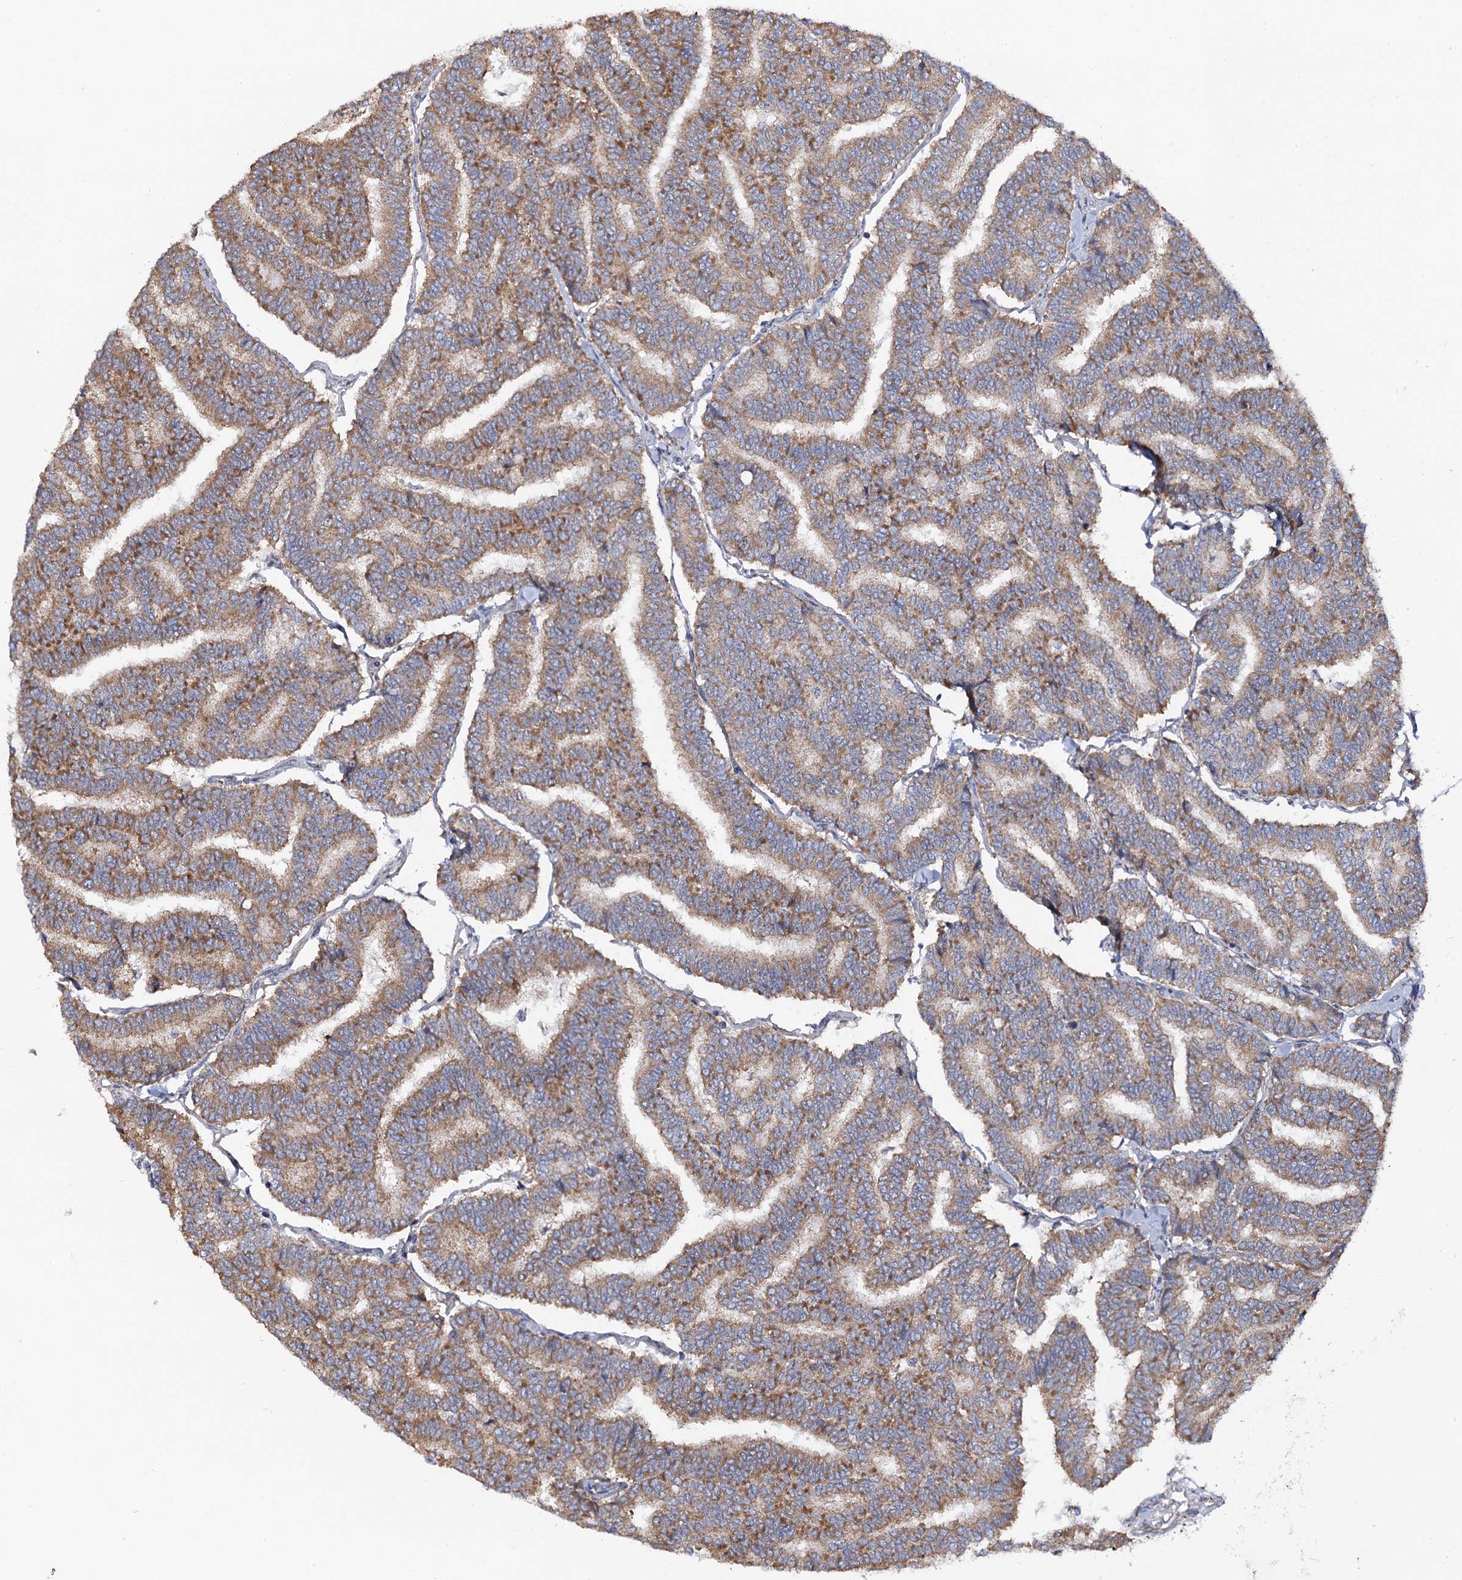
{"staining": {"intensity": "moderate", "quantity": ">75%", "location": "cytoplasmic/membranous"}, "tissue": "thyroid cancer", "cell_type": "Tumor cells", "image_type": "cancer", "snomed": [{"axis": "morphology", "description": "Papillary adenocarcinoma, NOS"}, {"axis": "topography", "description": "Thyroid gland"}], "caption": "Immunohistochemical staining of human thyroid cancer reveals medium levels of moderate cytoplasmic/membranous protein staining in approximately >75% of tumor cells. (DAB (3,3'-diaminobenzidine) IHC with brightfield microscopy, high magnification).", "gene": "DYDC1", "patient": {"sex": "female", "age": 35}}